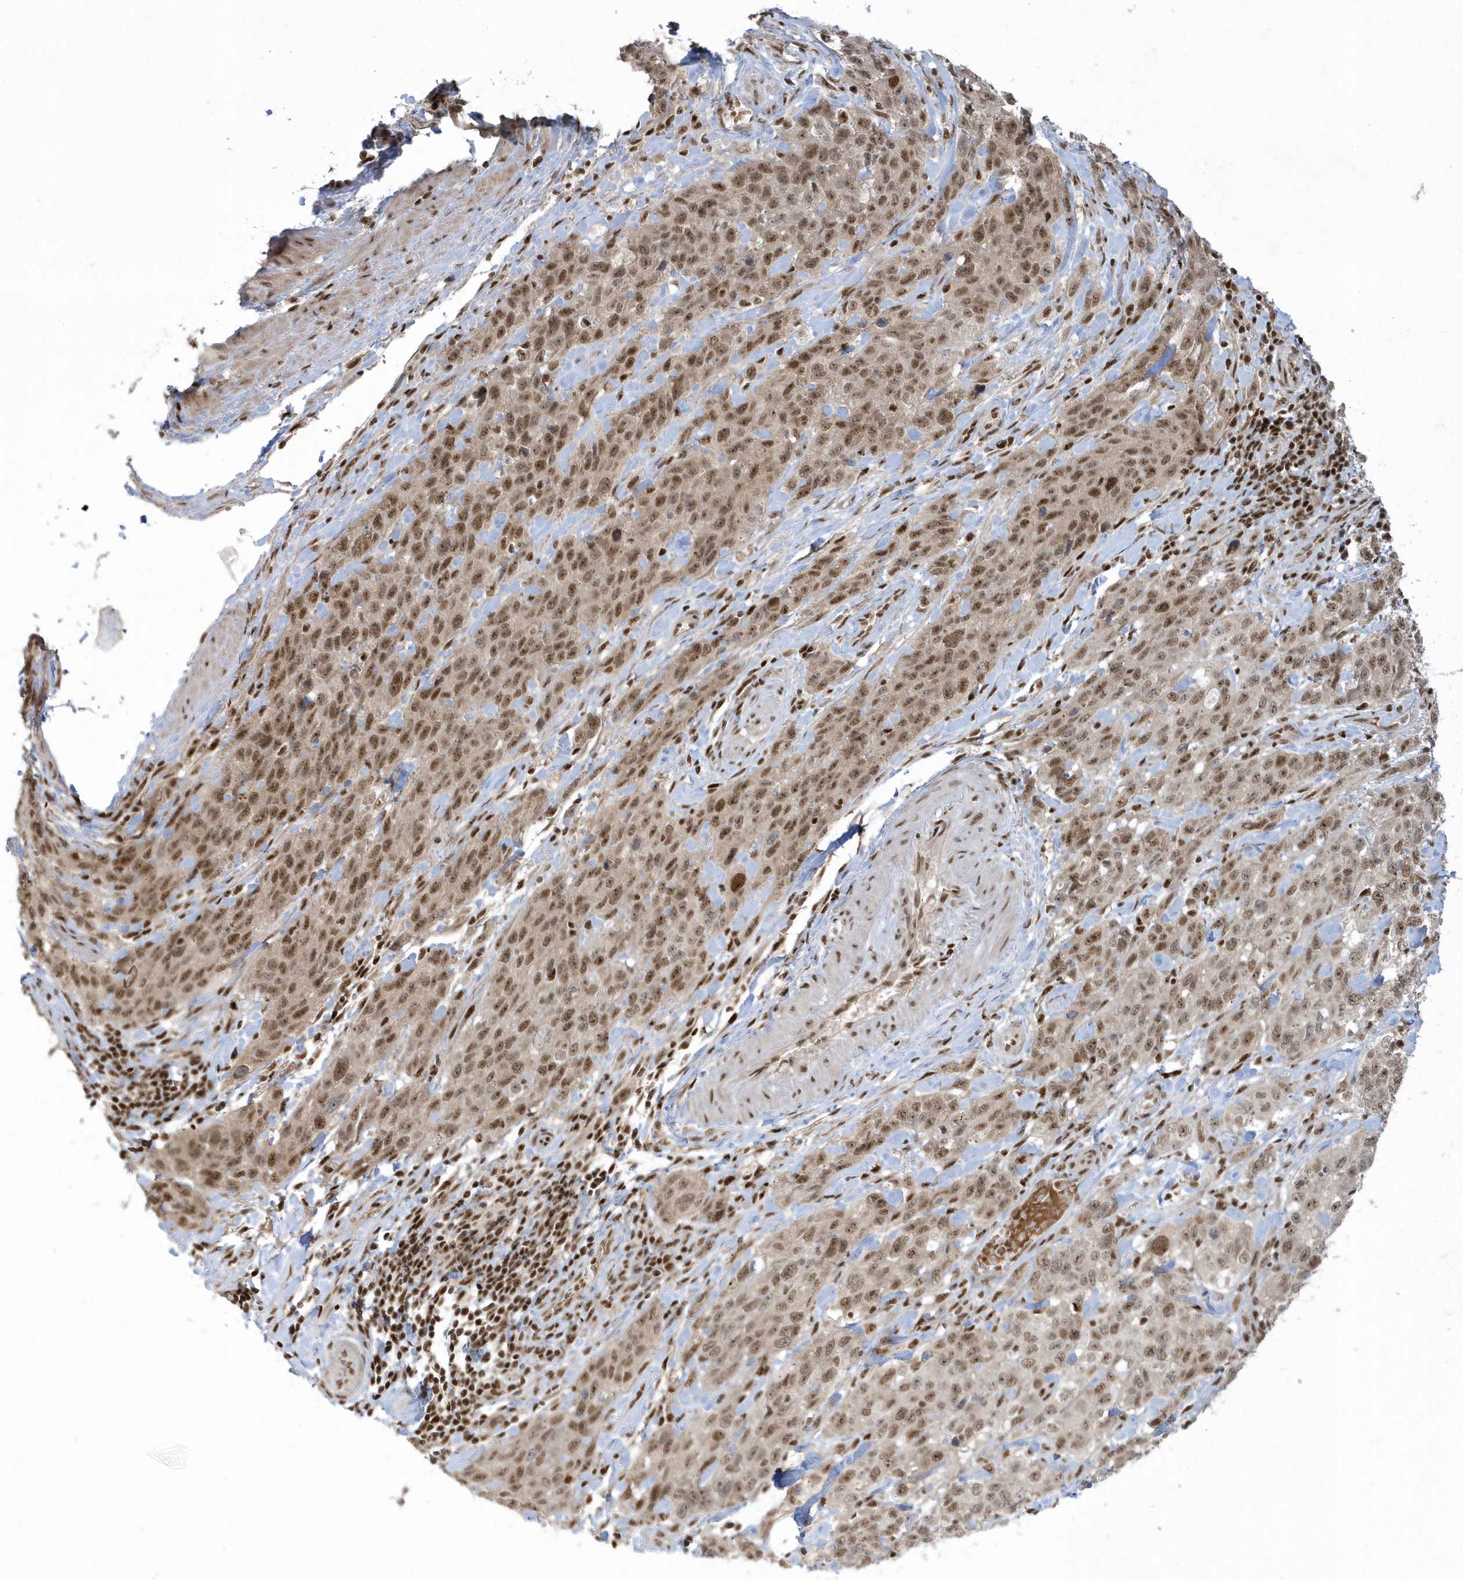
{"staining": {"intensity": "moderate", "quantity": ">75%", "location": "nuclear"}, "tissue": "stomach cancer", "cell_type": "Tumor cells", "image_type": "cancer", "snomed": [{"axis": "morphology", "description": "Normal tissue, NOS"}, {"axis": "morphology", "description": "Adenocarcinoma, NOS"}, {"axis": "topography", "description": "Lymph node"}, {"axis": "topography", "description": "Stomach"}], "caption": "Protein staining by immunohistochemistry (IHC) reveals moderate nuclear staining in about >75% of tumor cells in stomach cancer (adenocarcinoma).", "gene": "PPIL2", "patient": {"sex": "male", "age": 48}}